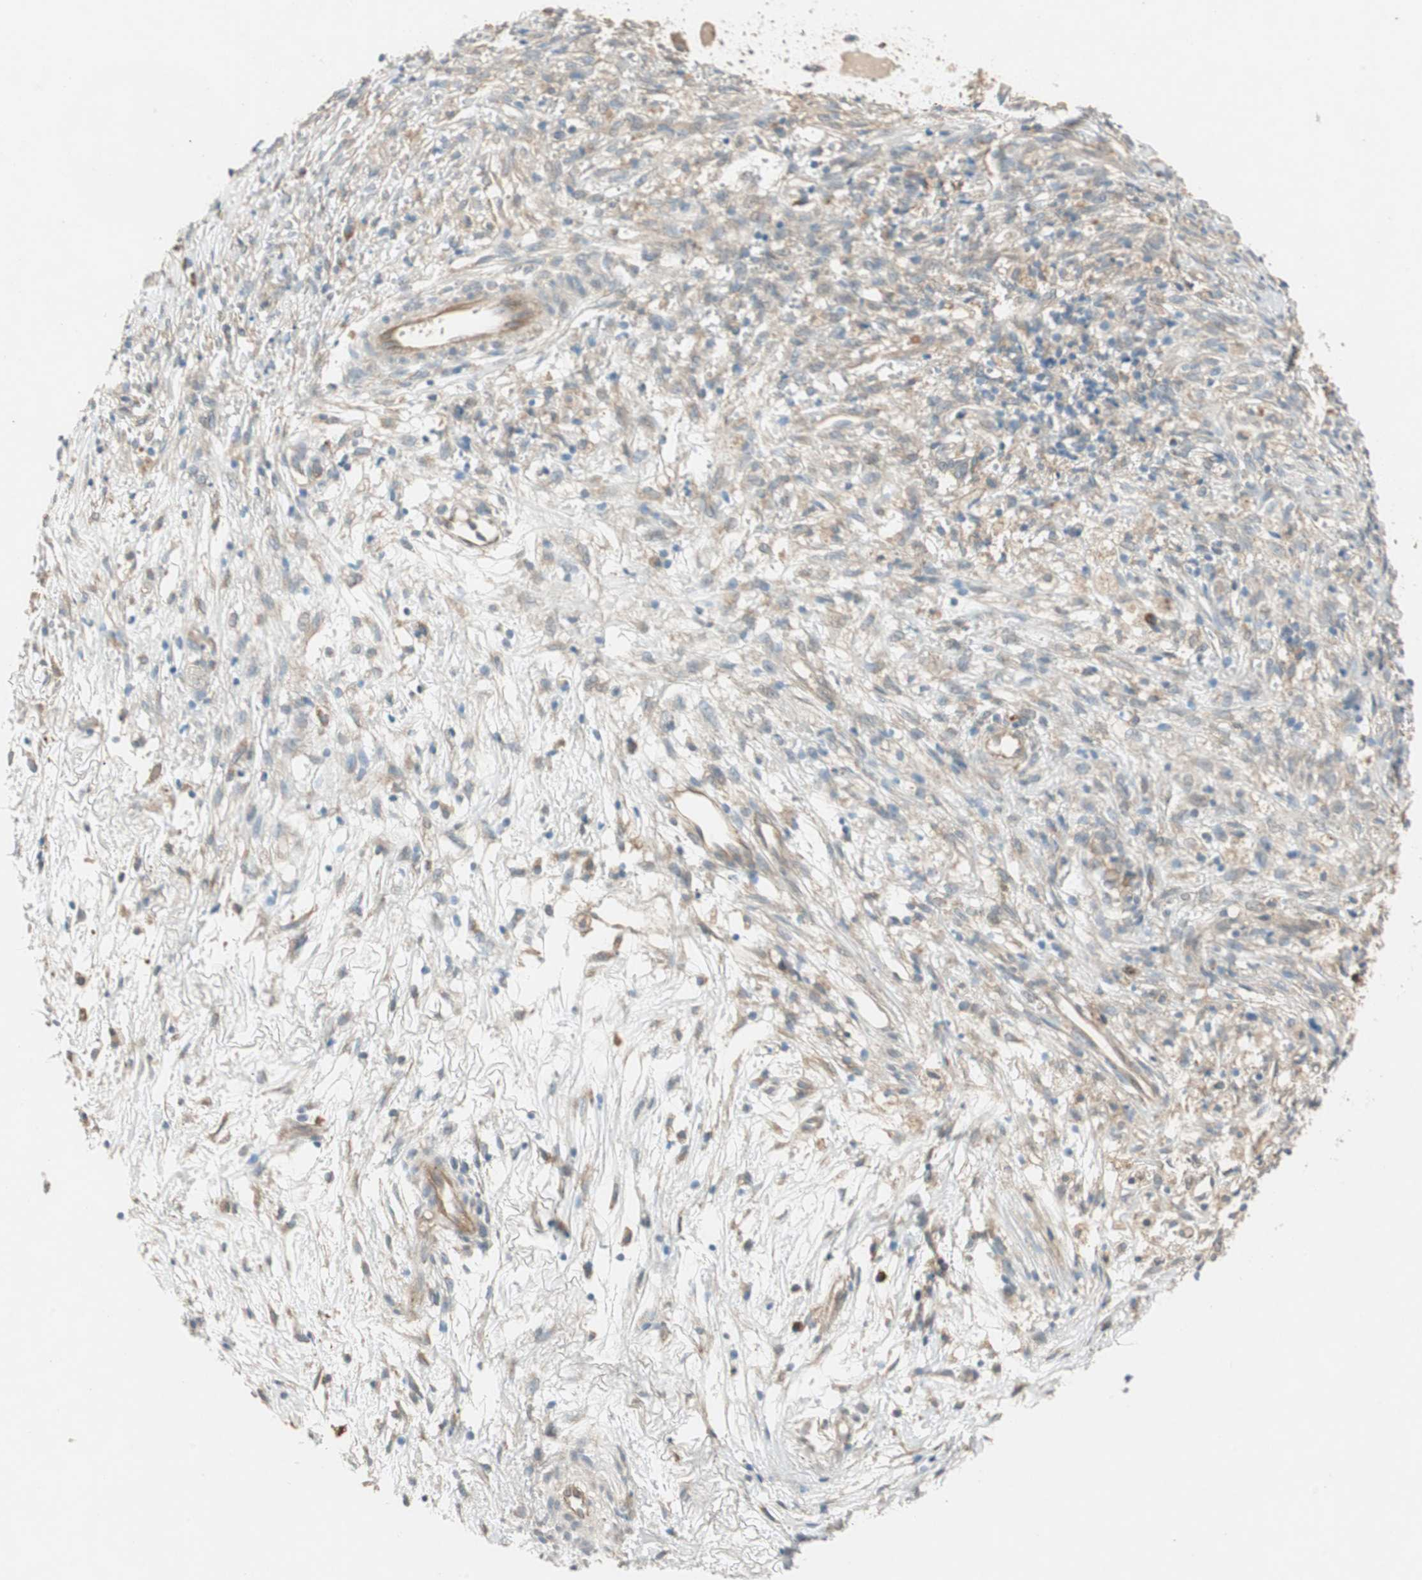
{"staining": {"intensity": "weak", "quantity": "25%-75%", "location": "cytoplasmic/membranous"}, "tissue": "ovarian cancer", "cell_type": "Tumor cells", "image_type": "cancer", "snomed": [{"axis": "morphology", "description": "Carcinoma, endometroid"}, {"axis": "topography", "description": "Ovary"}], "caption": "Weak cytoplasmic/membranous protein positivity is identified in approximately 25%-75% of tumor cells in endometroid carcinoma (ovarian).", "gene": "NCLN", "patient": {"sex": "female", "age": 42}}